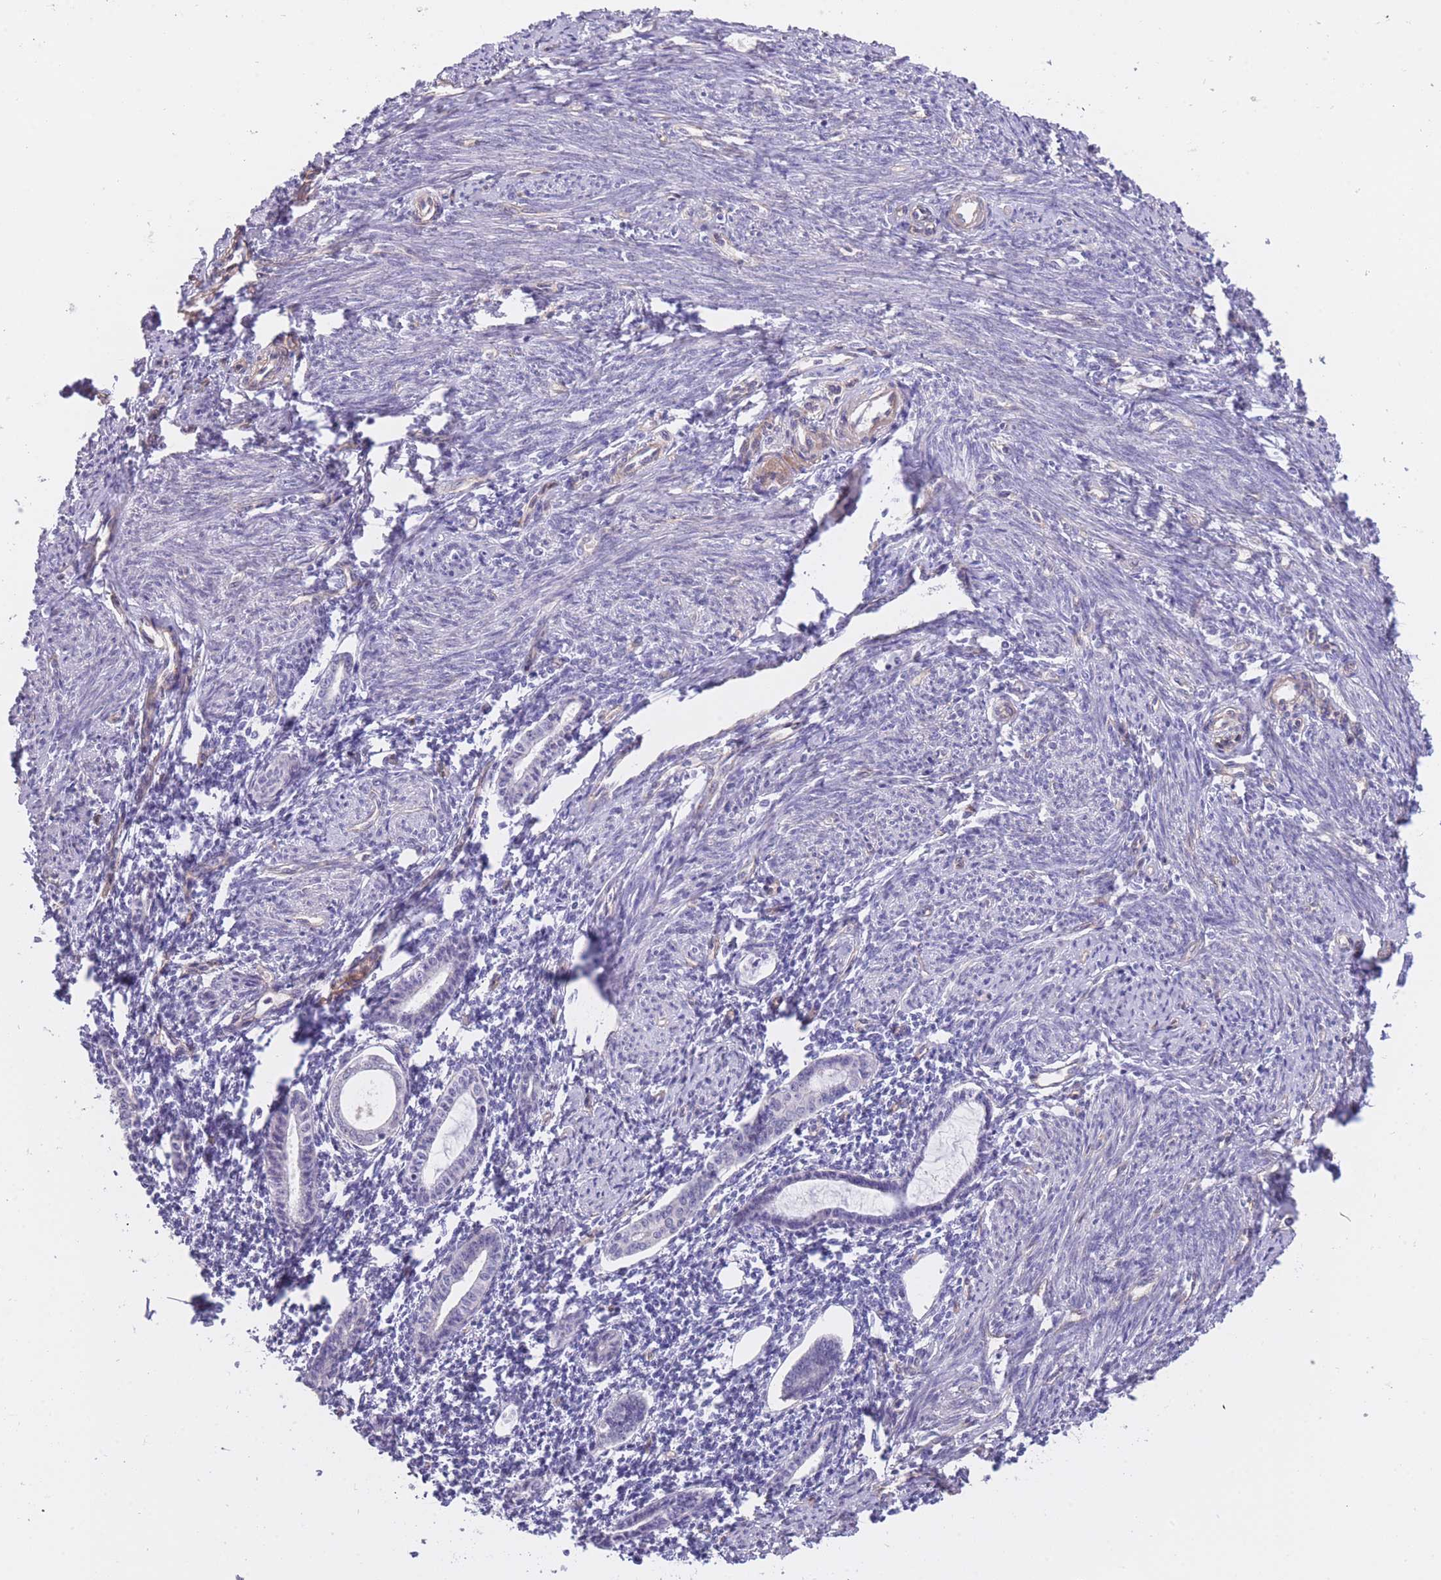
{"staining": {"intensity": "negative", "quantity": "none", "location": "none"}, "tissue": "endometrium", "cell_type": "Cells in endometrial stroma", "image_type": "normal", "snomed": [{"axis": "morphology", "description": "Normal tissue, NOS"}, {"axis": "topography", "description": "Endometrium"}], "caption": "High power microscopy micrograph of an IHC histopathology image of normal endometrium, revealing no significant positivity in cells in endometrial stroma. The staining was performed using DAB to visualize the protein expression in brown, while the nuclei were stained in blue with hematoxylin (Magnification: 20x).", "gene": "QTRT1", "patient": {"sex": "female", "age": 63}}